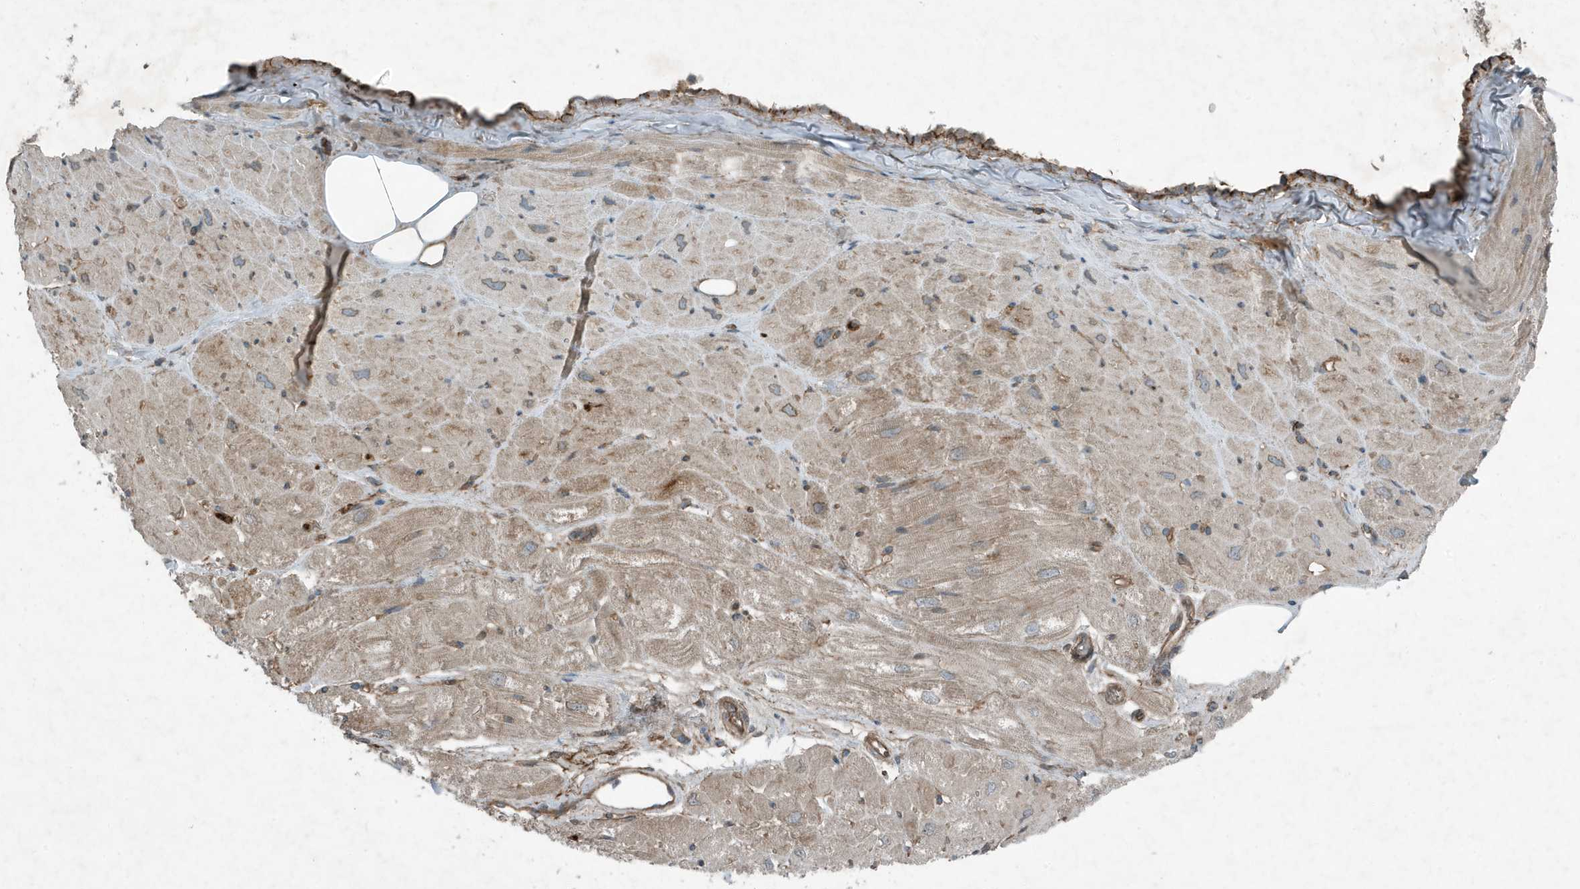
{"staining": {"intensity": "moderate", "quantity": "<25%", "location": "cytoplasmic/membranous"}, "tissue": "heart muscle", "cell_type": "Cardiomyocytes", "image_type": "normal", "snomed": [{"axis": "morphology", "description": "Normal tissue, NOS"}, {"axis": "topography", "description": "Heart"}], "caption": "This is a micrograph of immunohistochemistry (IHC) staining of normal heart muscle, which shows moderate positivity in the cytoplasmic/membranous of cardiomyocytes.", "gene": "DAPP1", "patient": {"sex": "male", "age": 50}}